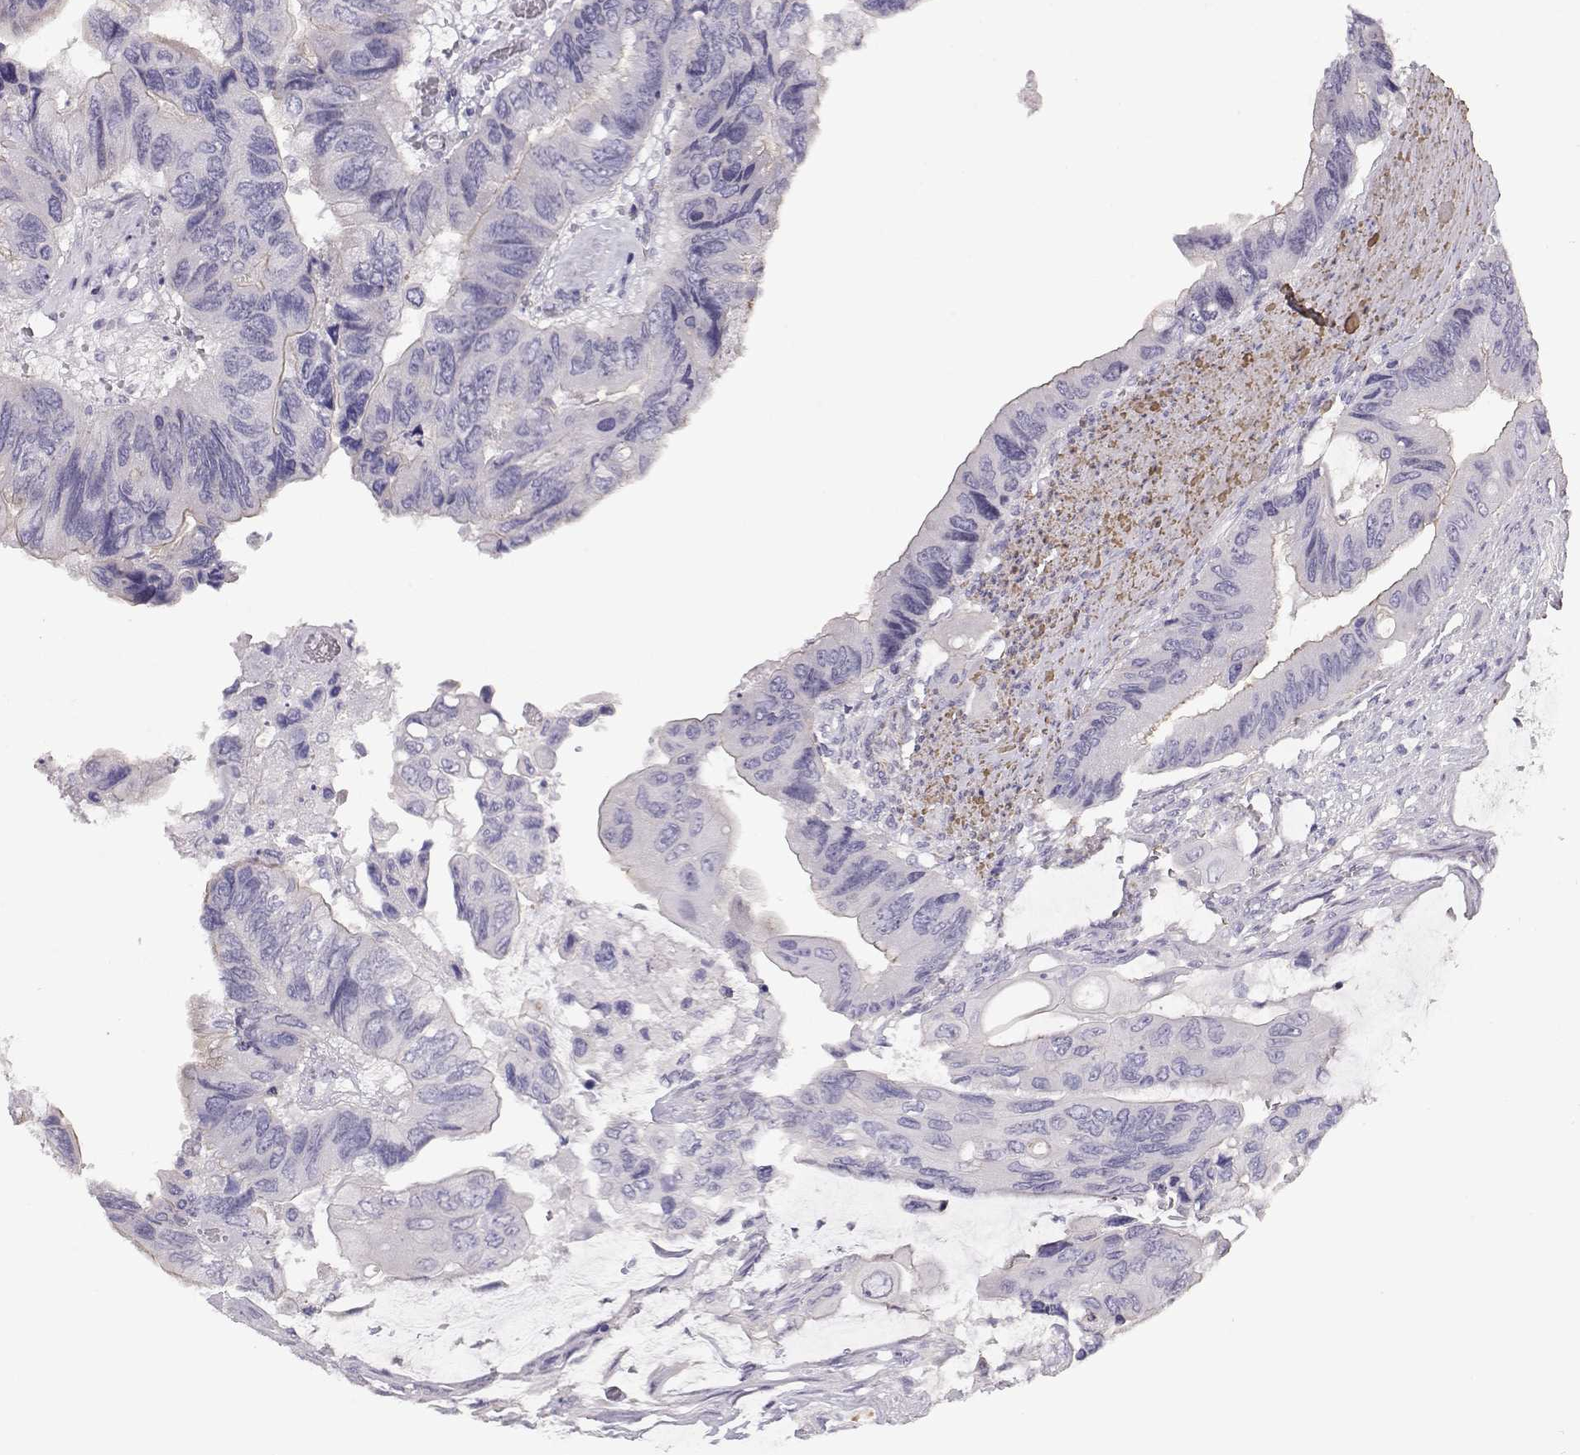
{"staining": {"intensity": "negative", "quantity": "none", "location": "none"}, "tissue": "colorectal cancer", "cell_type": "Tumor cells", "image_type": "cancer", "snomed": [{"axis": "morphology", "description": "Adenocarcinoma, NOS"}, {"axis": "topography", "description": "Rectum"}], "caption": "Tumor cells are negative for protein expression in human adenocarcinoma (colorectal).", "gene": "SLITRK3", "patient": {"sex": "male", "age": 63}}